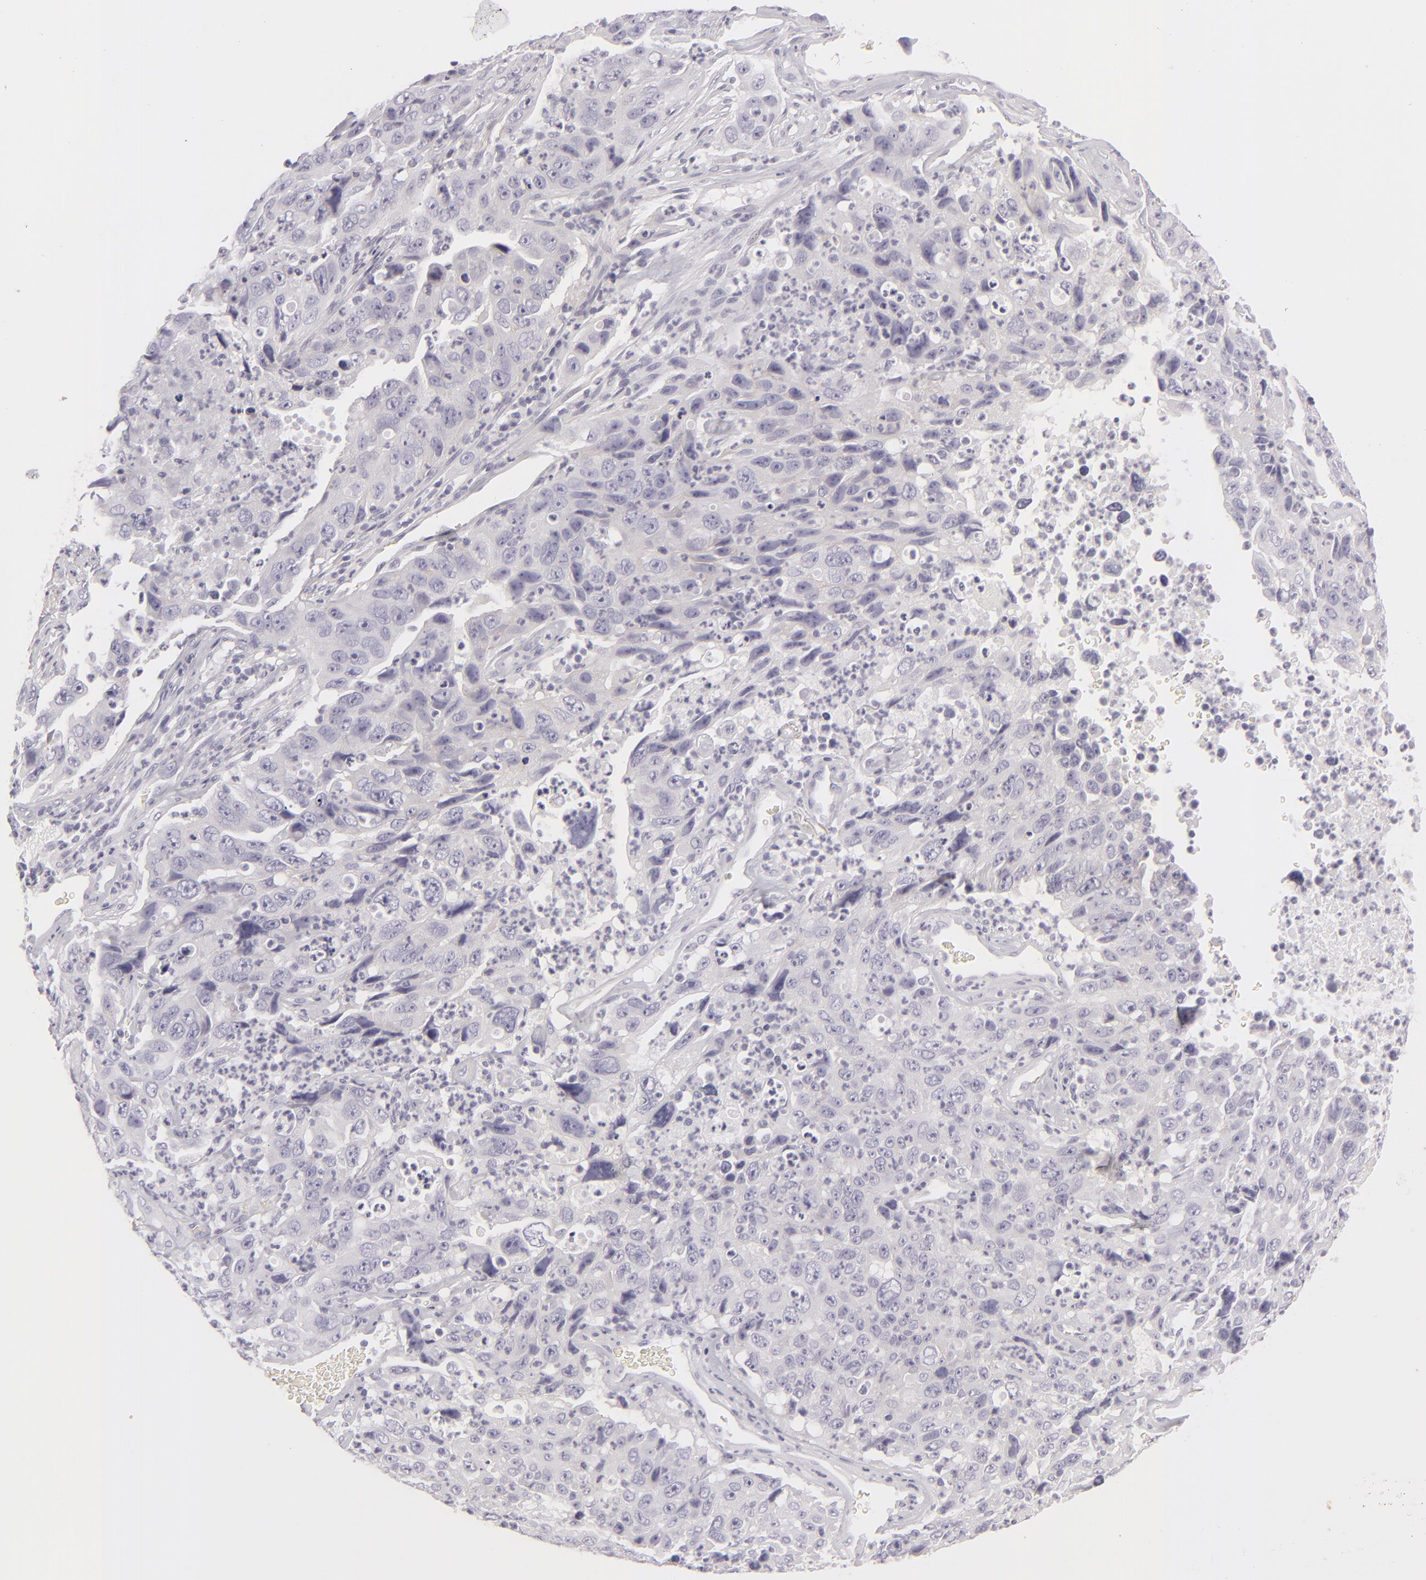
{"staining": {"intensity": "negative", "quantity": "none", "location": "none"}, "tissue": "lung cancer", "cell_type": "Tumor cells", "image_type": "cancer", "snomed": [{"axis": "morphology", "description": "Squamous cell carcinoma, NOS"}, {"axis": "topography", "description": "Lung"}], "caption": "Tumor cells show no significant protein positivity in lung cancer.", "gene": "DLG4", "patient": {"sex": "male", "age": 64}}